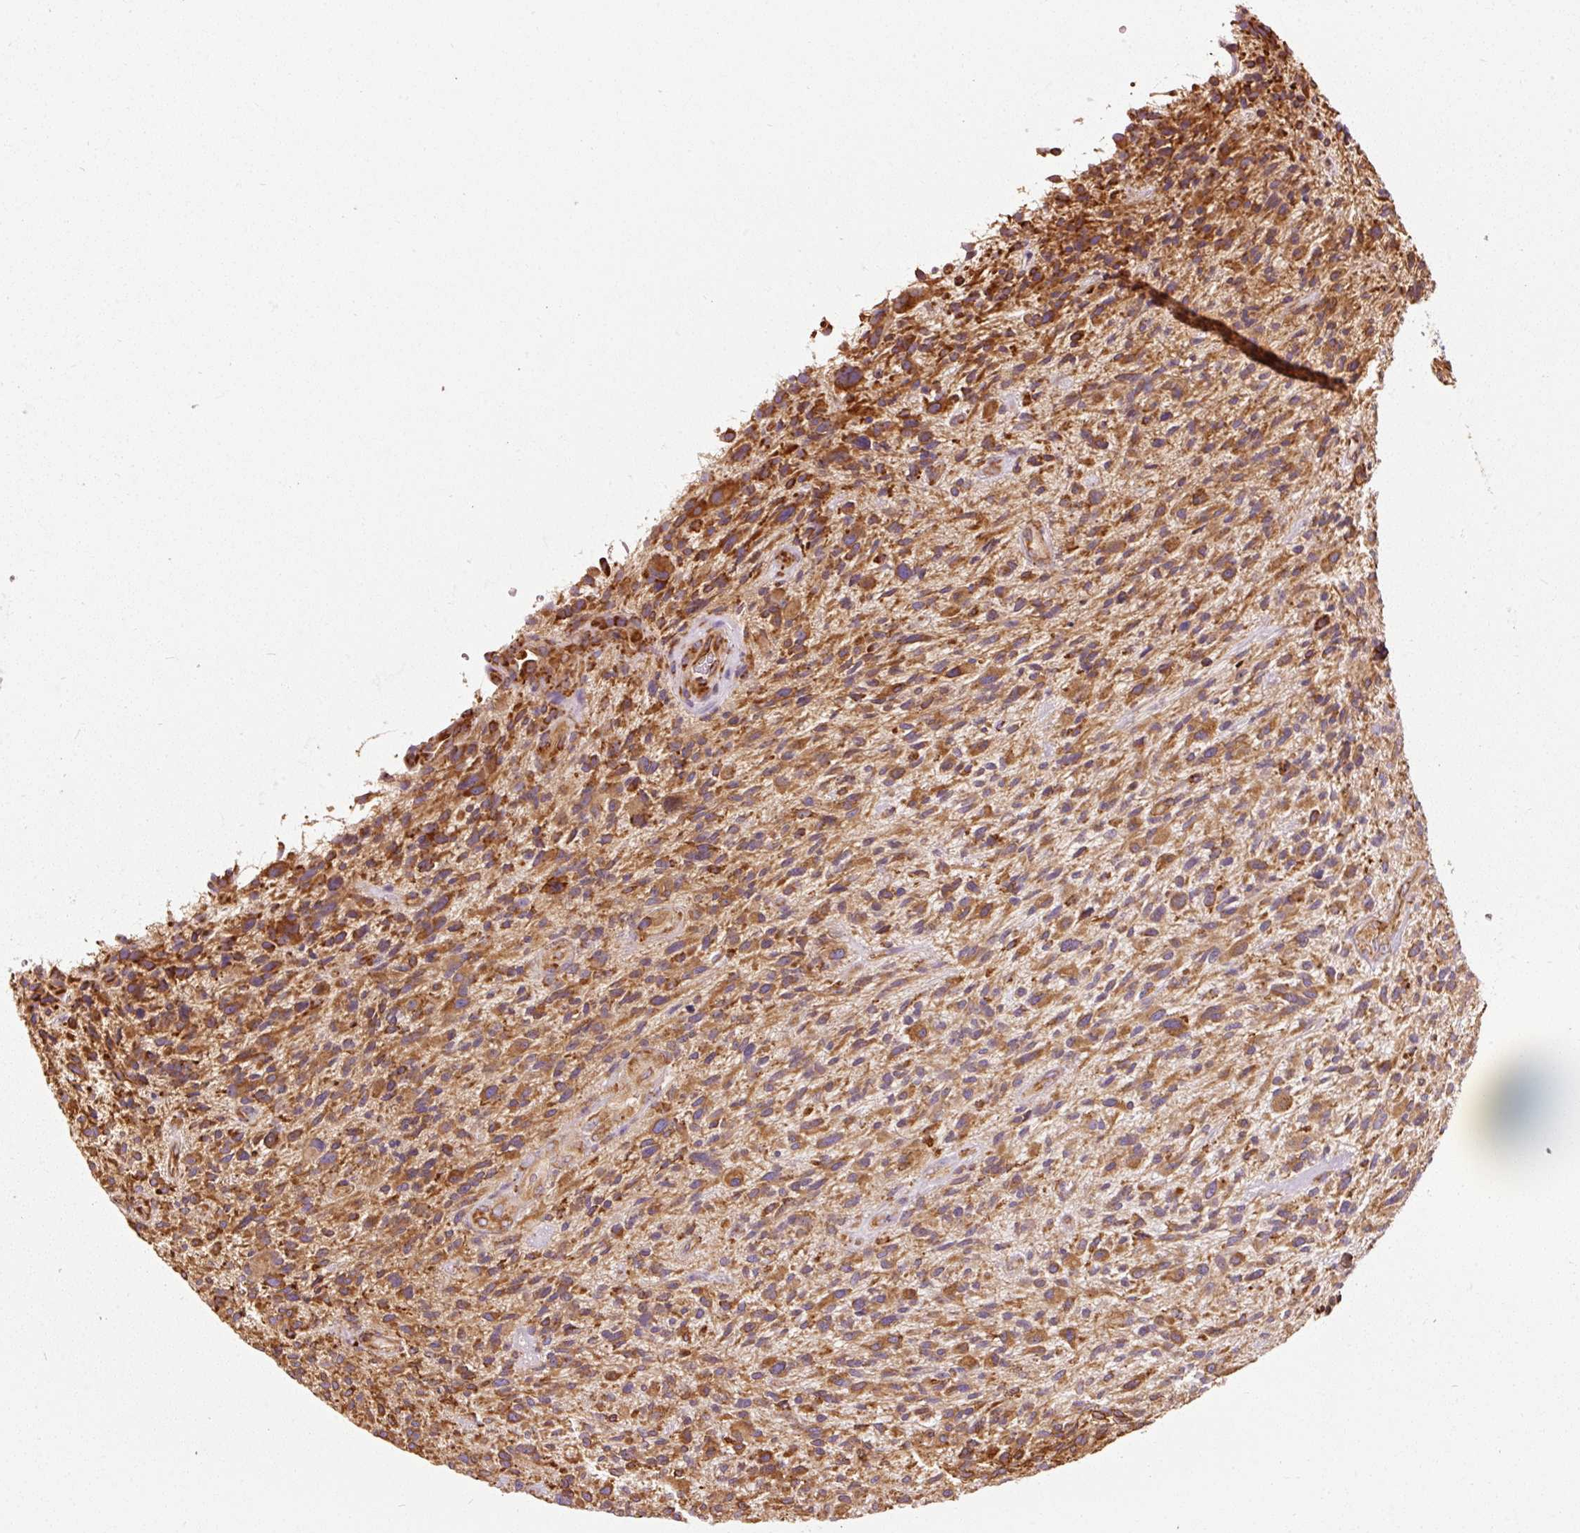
{"staining": {"intensity": "strong", "quantity": ">75%", "location": "cytoplasmic/membranous"}, "tissue": "glioma", "cell_type": "Tumor cells", "image_type": "cancer", "snomed": [{"axis": "morphology", "description": "Glioma, malignant, High grade"}, {"axis": "topography", "description": "Brain"}], "caption": "Glioma stained with immunohistochemistry (IHC) displays strong cytoplasmic/membranous staining in approximately >75% of tumor cells.", "gene": "KLC1", "patient": {"sex": "male", "age": 47}}